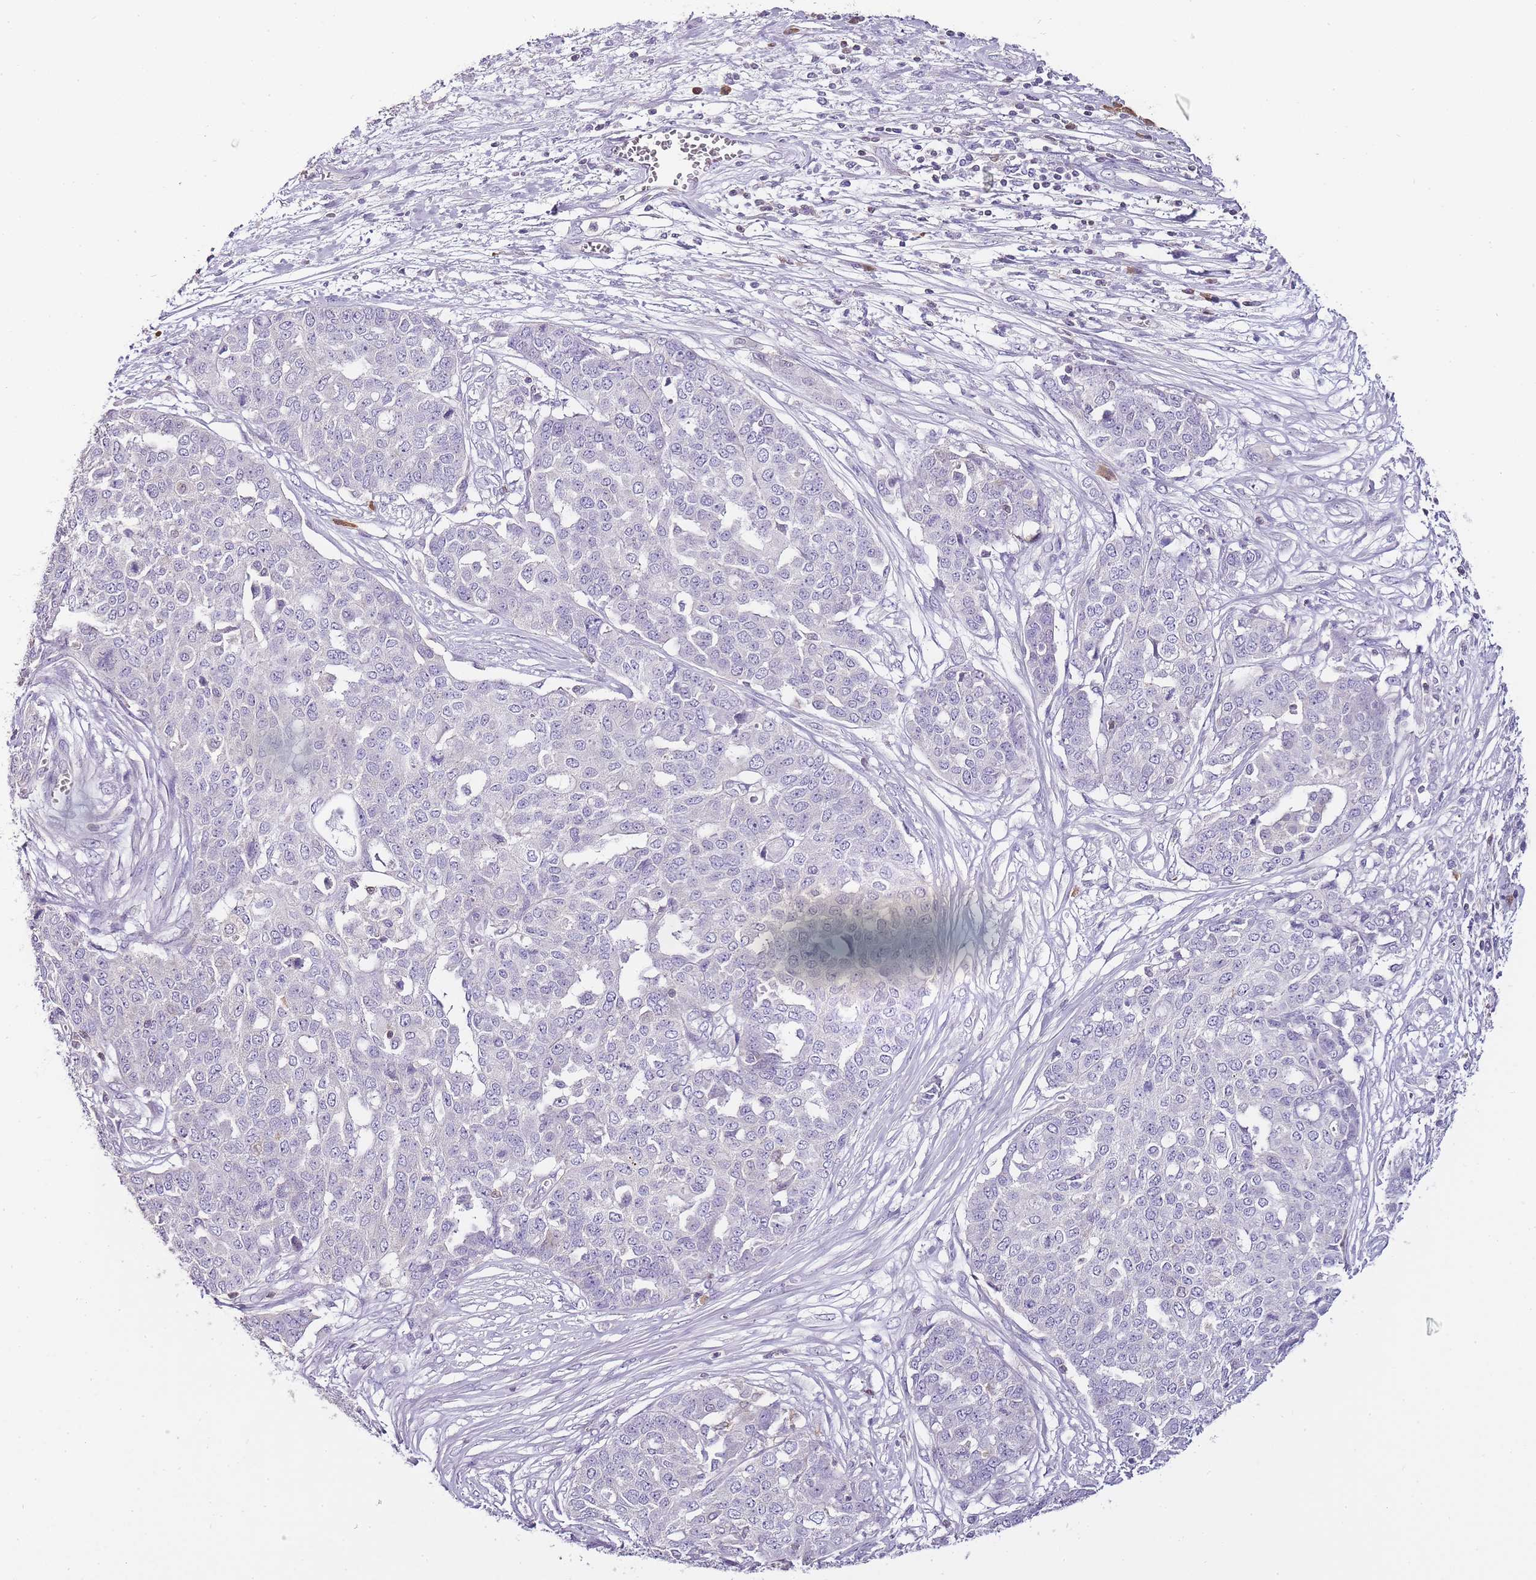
{"staining": {"intensity": "negative", "quantity": "none", "location": "none"}, "tissue": "ovarian cancer", "cell_type": "Tumor cells", "image_type": "cancer", "snomed": [{"axis": "morphology", "description": "Cystadenocarcinoma, serous, NOS"}, {"axis": "topography", "description": "Soft tissue"}, {"axis": "topography", "description": "Ovary"}], "caption": "Immunohistochemistry image of ovarian cancer stained for a protein (brown), which reveals no staining in tumor cells. The staining was performed using DAB to visualize the protein expression in brown, while the nuclei were stained in blue with hematoxylin (Magnification: 20x).", "gene": "ZBP1", "patient": {"sex": "female", "age": 57}}